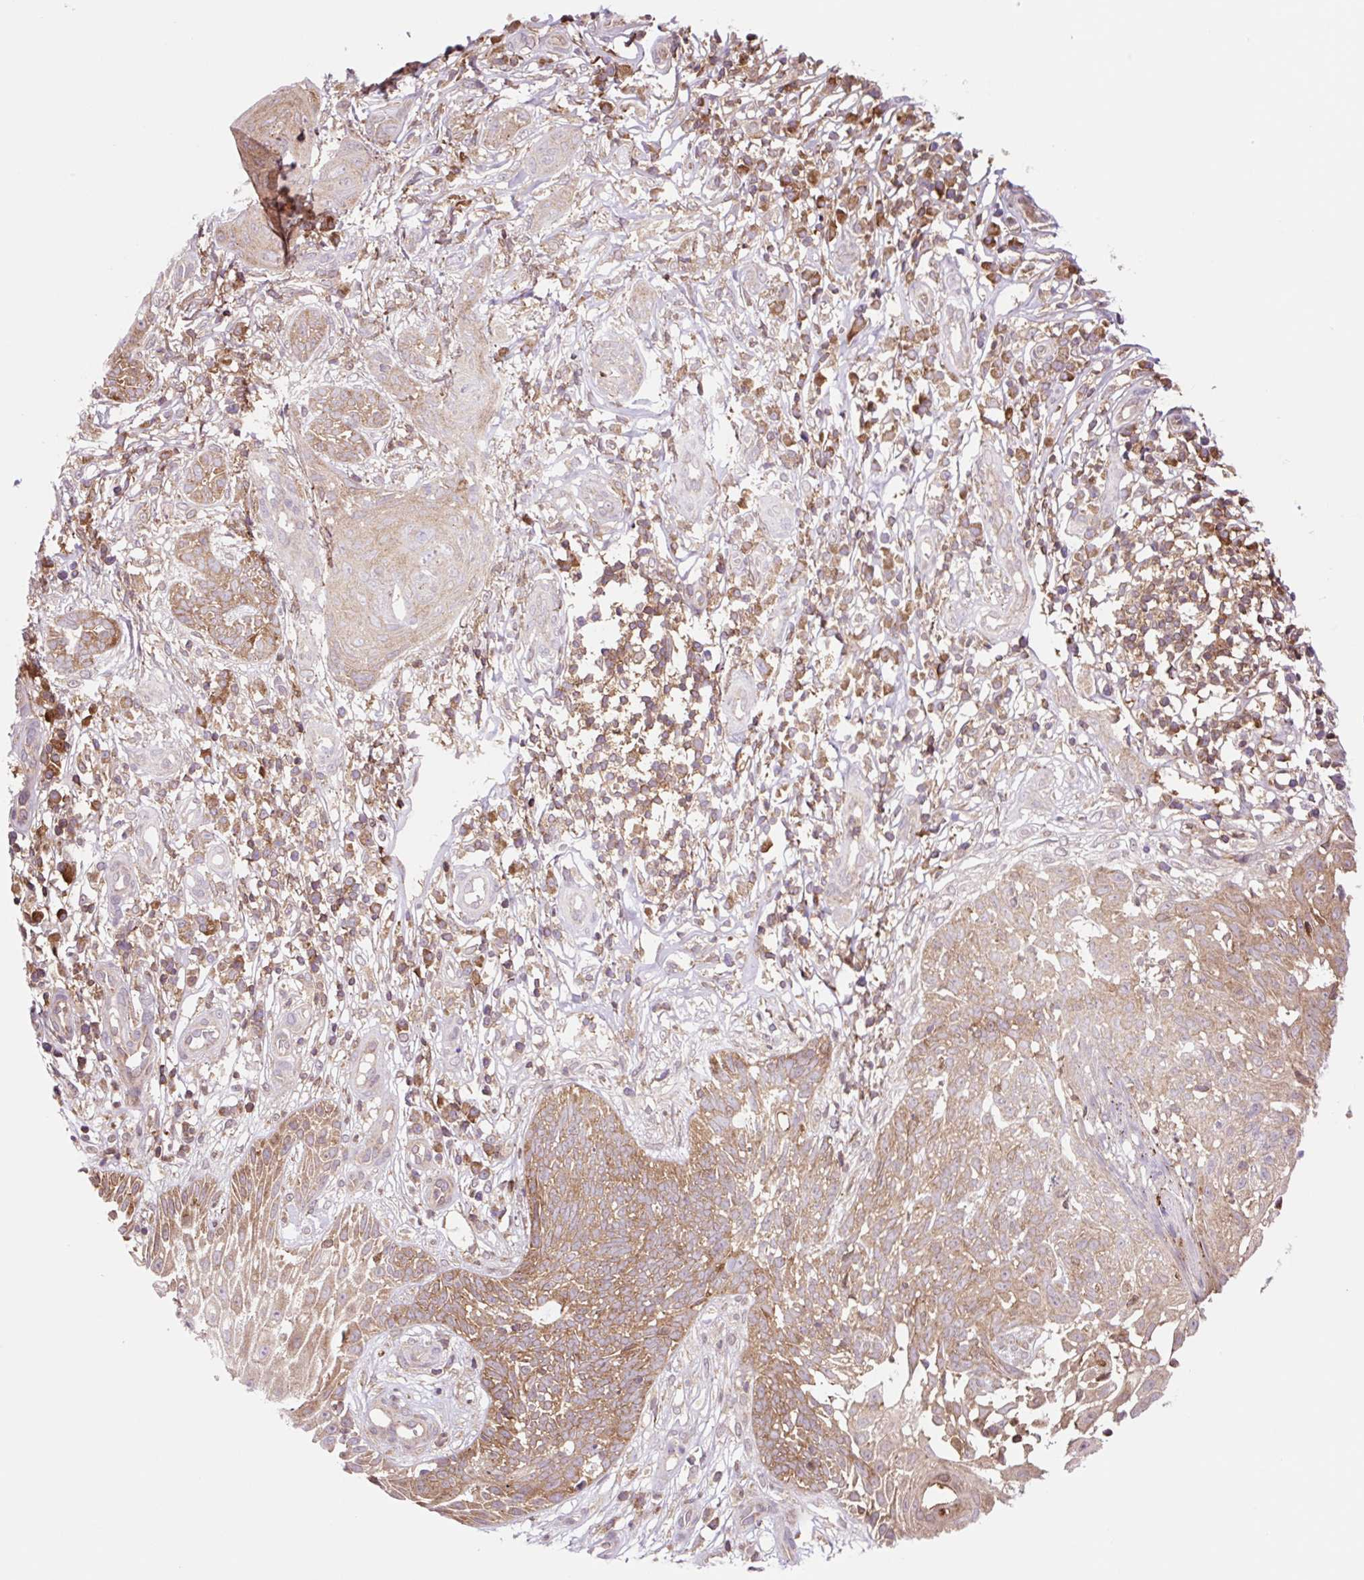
{"staining": {"intensity": "moderate", "quantity": ">75%", "location": "cytoplasmic/membranous"}, "tissue": "skin cancer", "cell_type": "Tumor cells", "image_type": "cancer", "snomed": [{"axis": "morphology", "description": "Basal cell carcinoma"}, {"axis": "topography", "description": "Skin"}, {"axis": "topography", "description": "Skin, foot"}], "caption": "Basal cell carcinoma (skin) stained for a protein reveals moderate cytoplasmic/membranous positivity in tumor cells.", "gene": "VPS4A", "patient": {"sex": "female", "age": 86}}